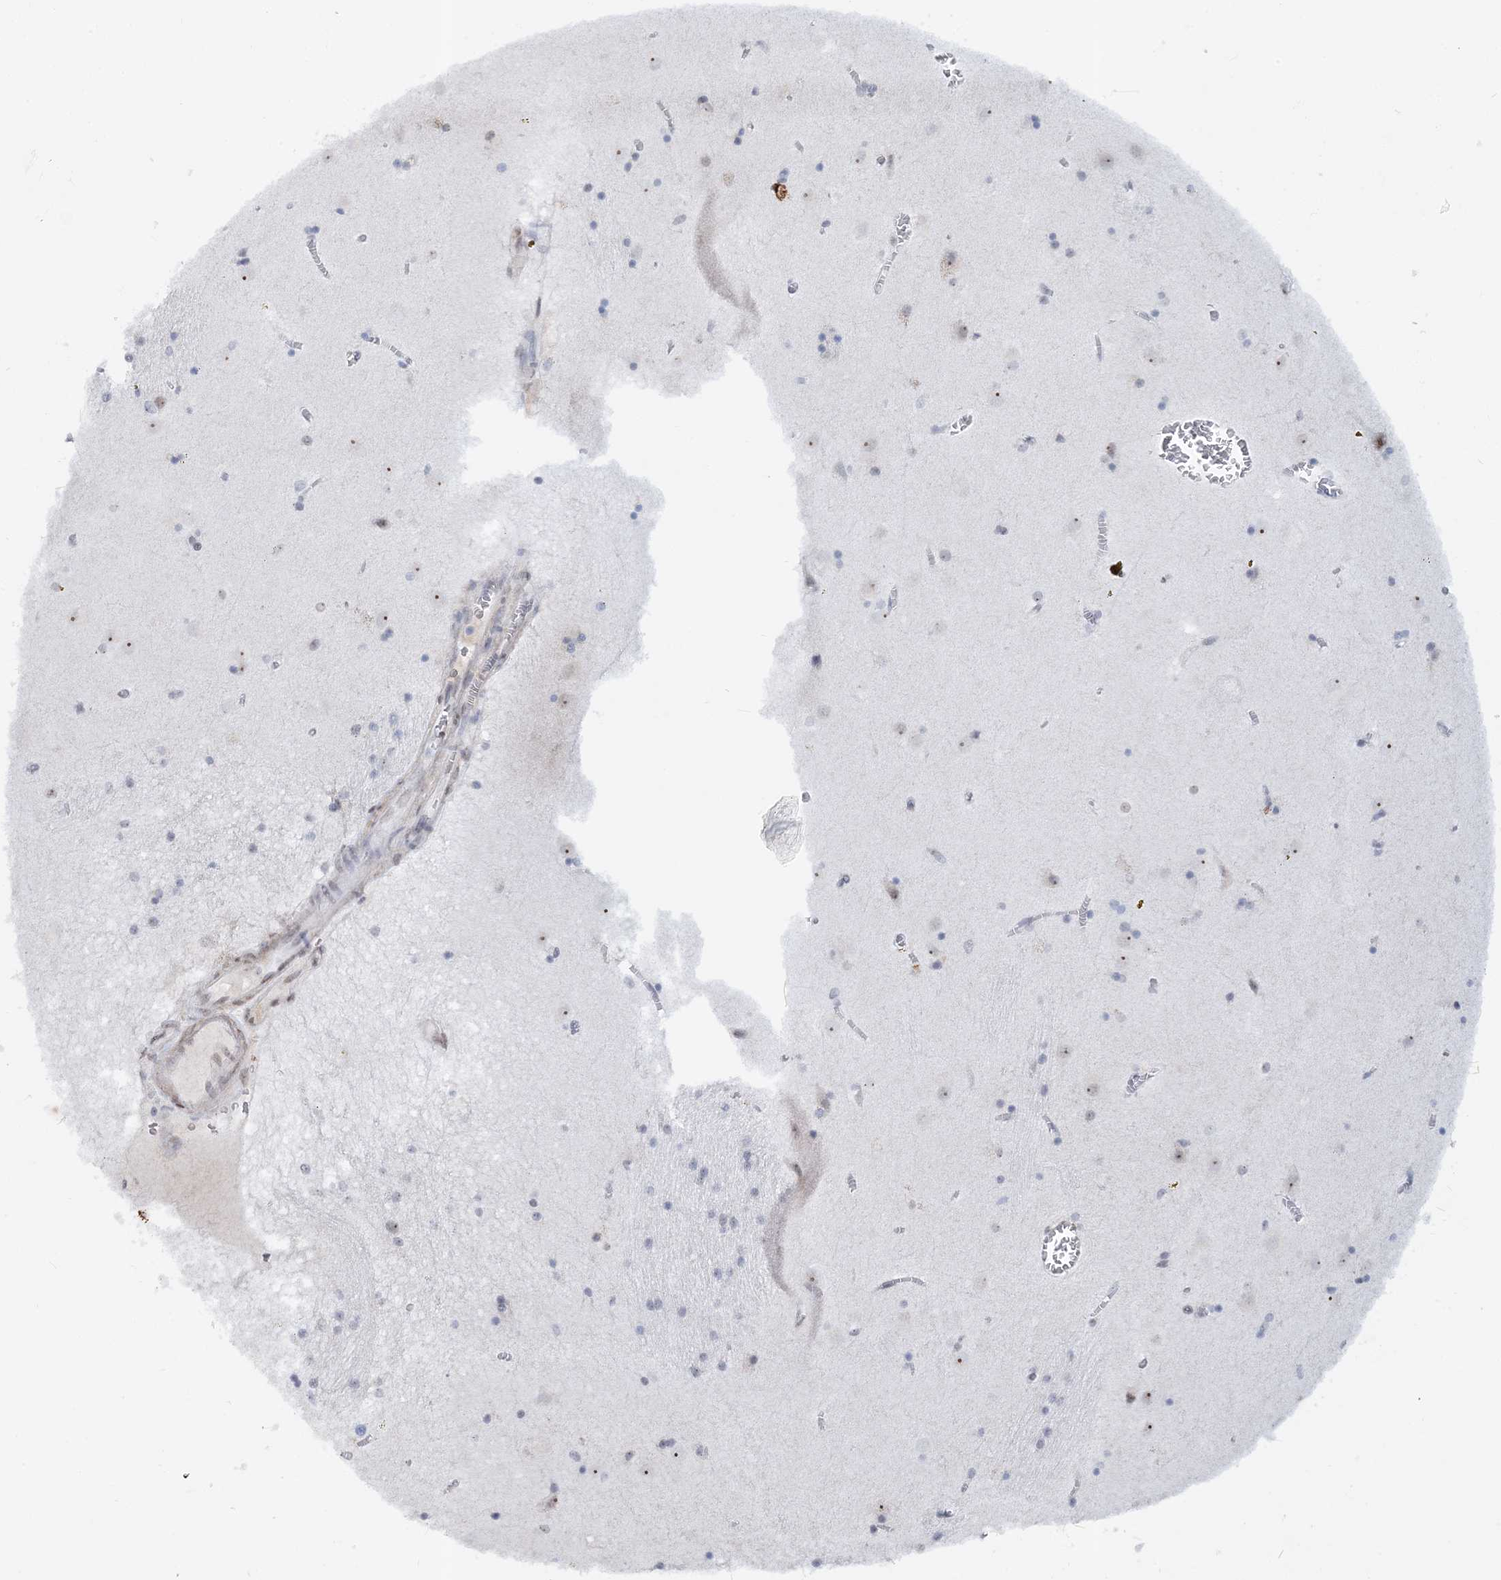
{"staining": {"intensity": "negative", "quantity": "none", "location": "none"}, "tissue": "caudate", "cell_type": "Glial cells", "image_type": "normal", "snomed": [{"axis": "morphology", "description": "Normal tissue, NOS"}, {"axis": "topography", "description": "Lateral ventricle wall"}], "caption": "This photomicrograph is of unremarkable caudate stained with IHC to label a protein in brown with the nuclei are counter-stained blue. There is no staining in glial cells.", "gene": "ASCL4", "patient": {"sex": "male", "age": 70}}